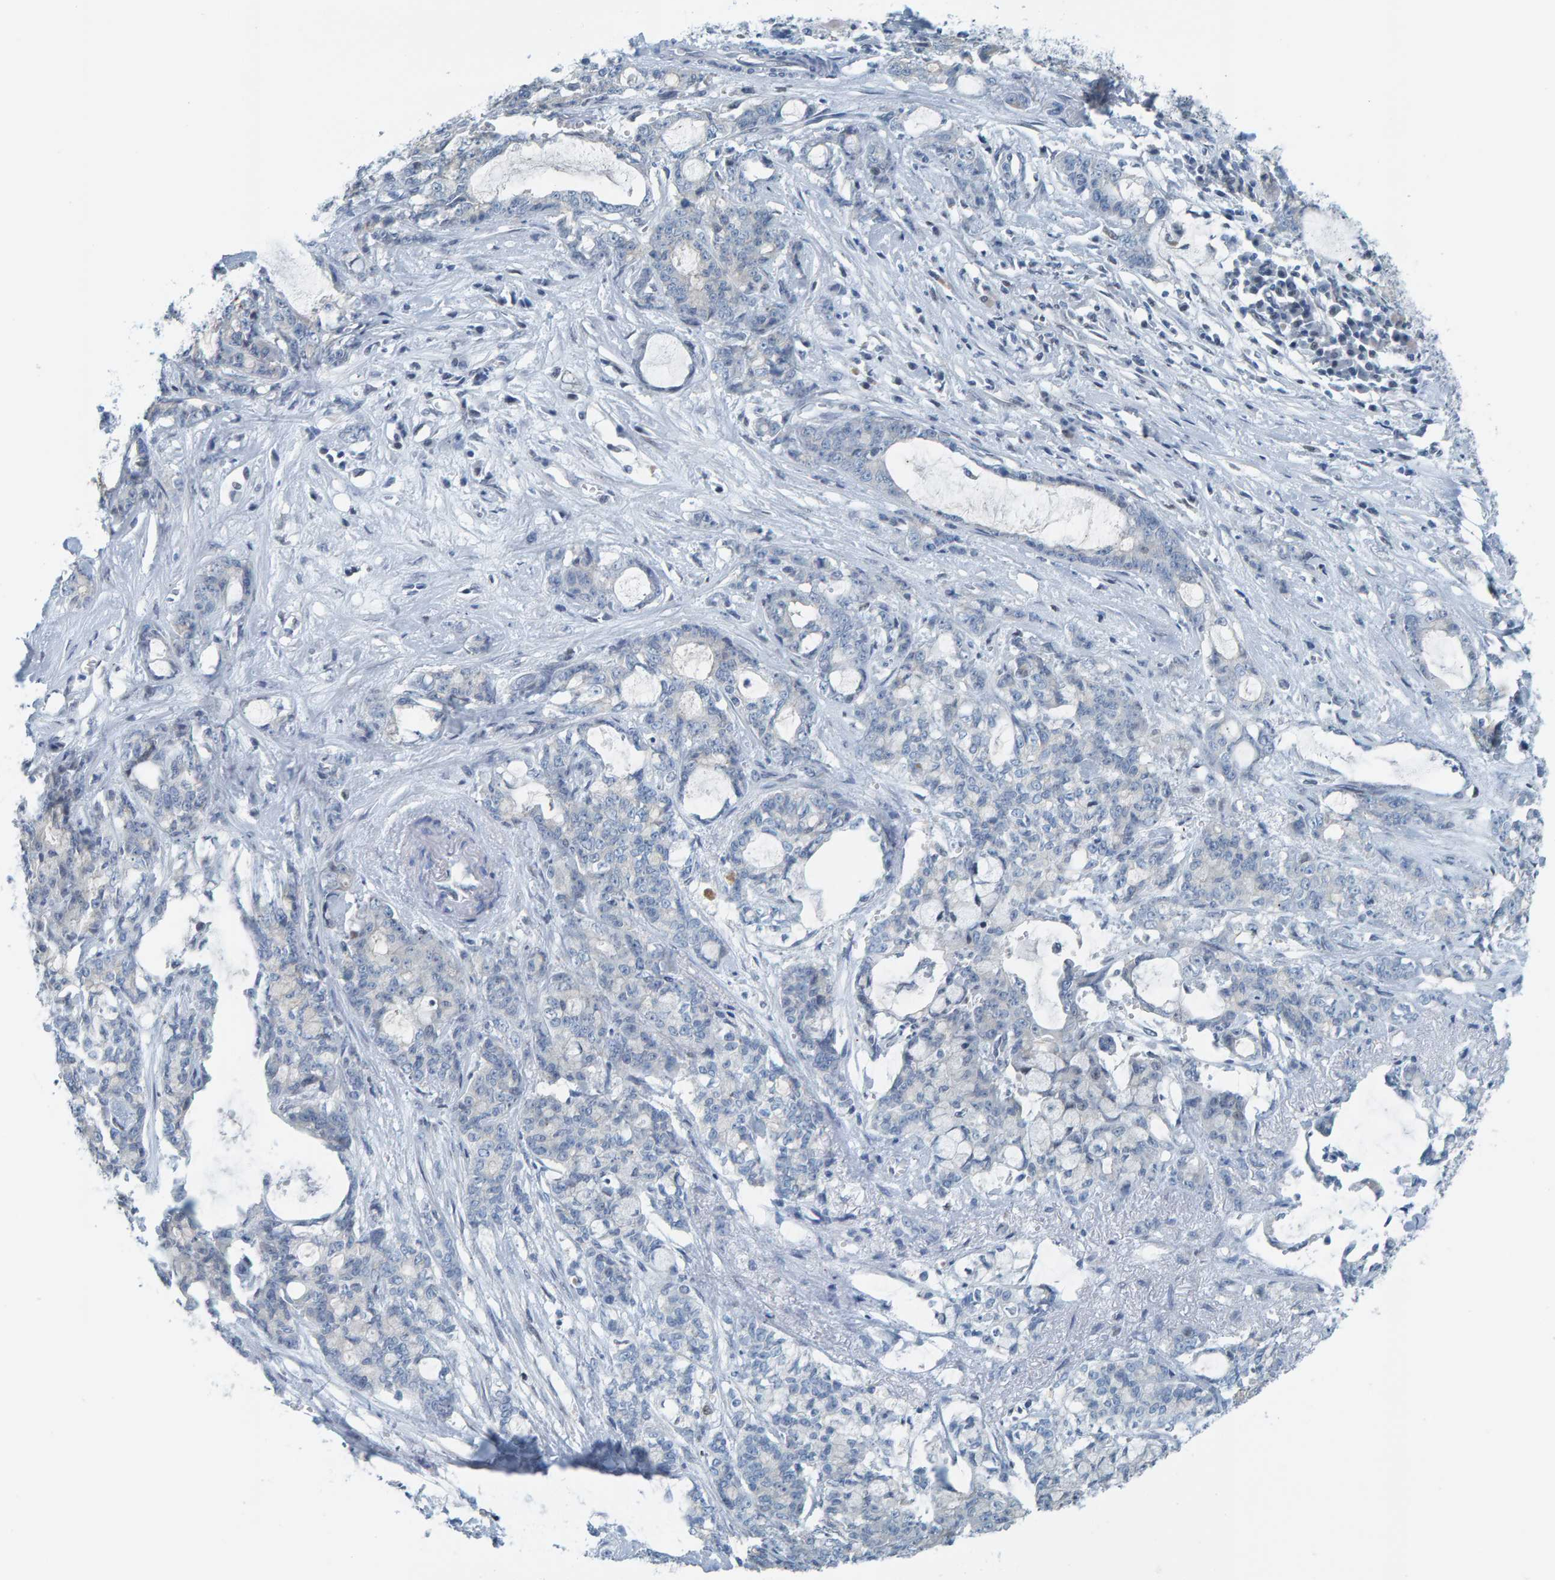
{"staining": {"intensity": "negative", "quantity": "none", "location": "none"}, "tissue": "pancreatic cancer", "cell_type": "Tumor cells", "image_type": "cancer", "snomed": [{"axis": "morphology", "description": "Adenocarcinoma, NOS"}, {"axis": "topography", "description": "Pancreas"}], "caption": "Photomicrograph shows no significant protein positivity in tumor cells of pancreatic cancer.", "gene": "CNP", "patient": {"sex": "female", "age": 73}}